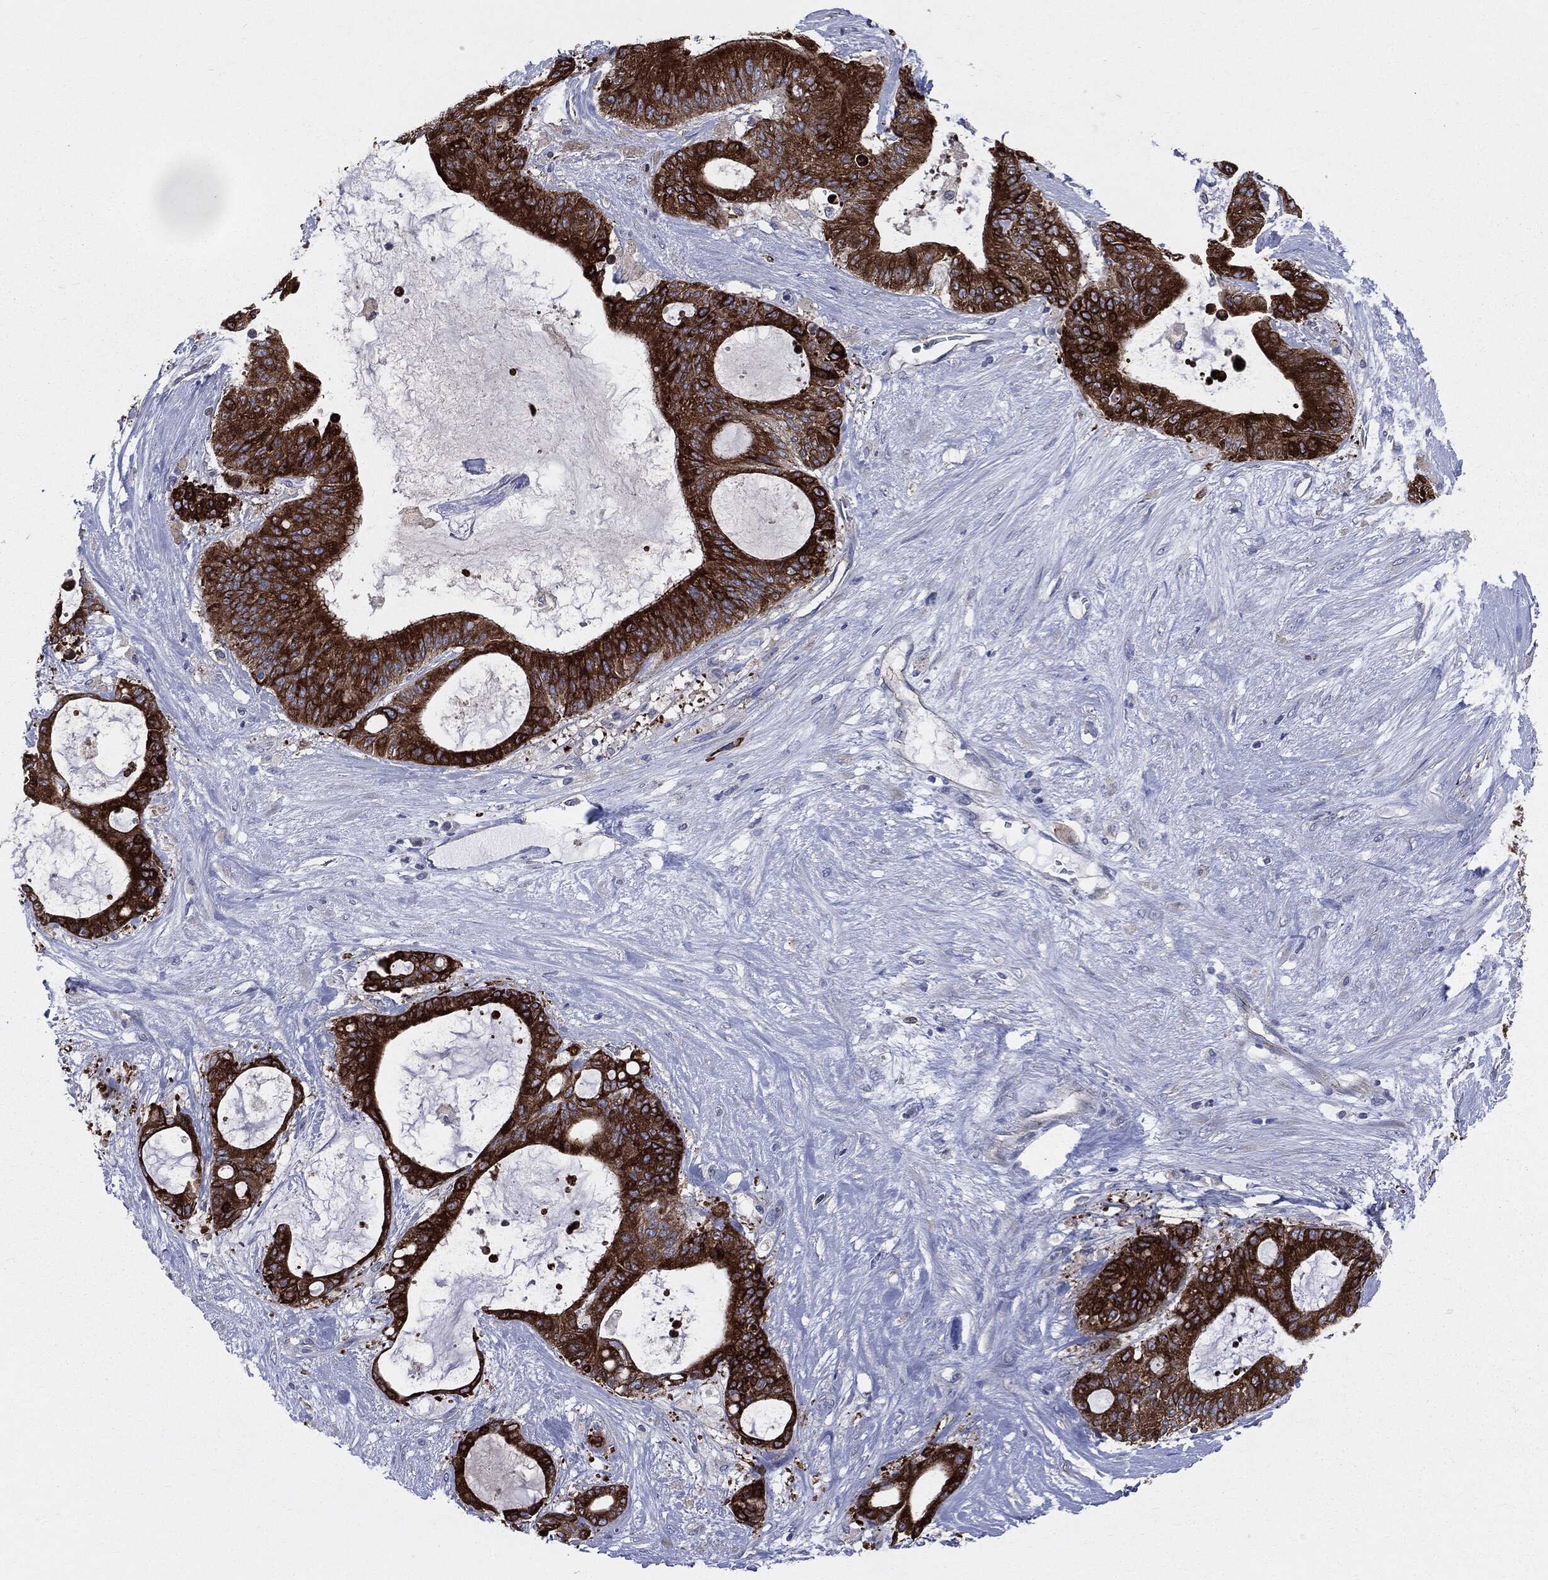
{"staining": {"intensity": "strong", "quantity": ">75%", "location": "cytoplasmic/membranous"}, "tissue": "liver cancer", "cell_type": "Tumor cells", "image_type": "cancer", "snomed": [{"axis": "morphology", "description": "Normal tissue, NOS"}, {"axis": "morphology", "description": "Cholangiocarcinoma"}, {"axis": "topography", "description": "Liver"}, {"axis": "topography", "description": "Peripheral nerve tissue"}], "caption": "Liver cancer stained for a protein exhibits strong cytoplasmic/membranous positivity in tumor cells.", "gene": "PTGS2", "patient": {"sex": "female", "age": 73}}